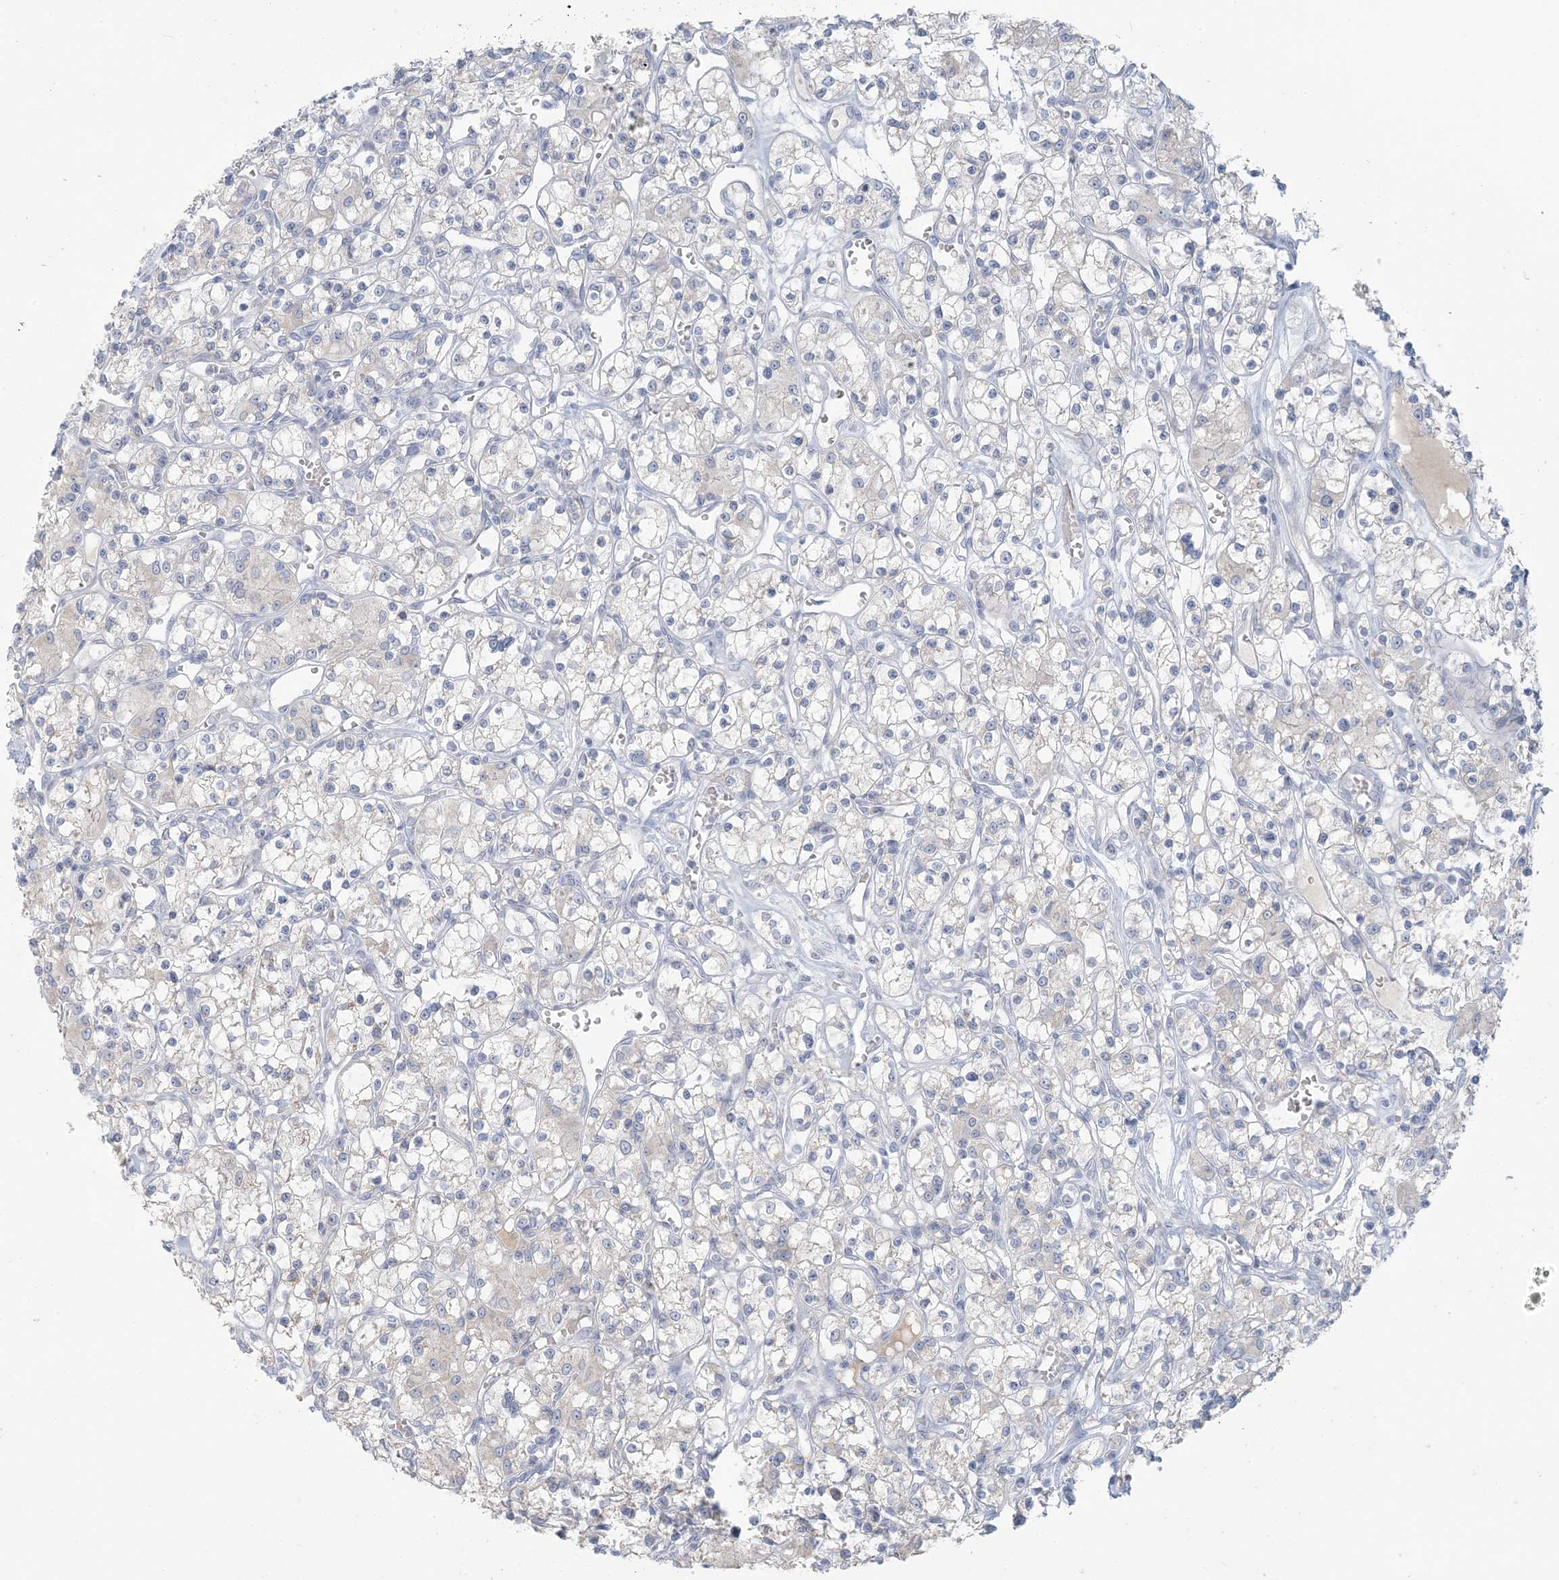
{"staining": {"intensity": "negative", "quantity": "none", "location": "none"}, "tissue": "renal cancer", "cell_type": "Tumor cells", "image_type": "cancer", "snomed": [{"axis": "morphology", "description": "Adenocarcinoma, NOS"}, {"axis": "topography", "description": "Kidney"}], "caption": "Tumor cells are negative for brown protein staining in adenocarcinoma (renal). (Brightfield microscopy of DAB immunohistochemistry at high magnification).", "gene": "SCML1", "patient": {"sex": "female", "age": 59}}